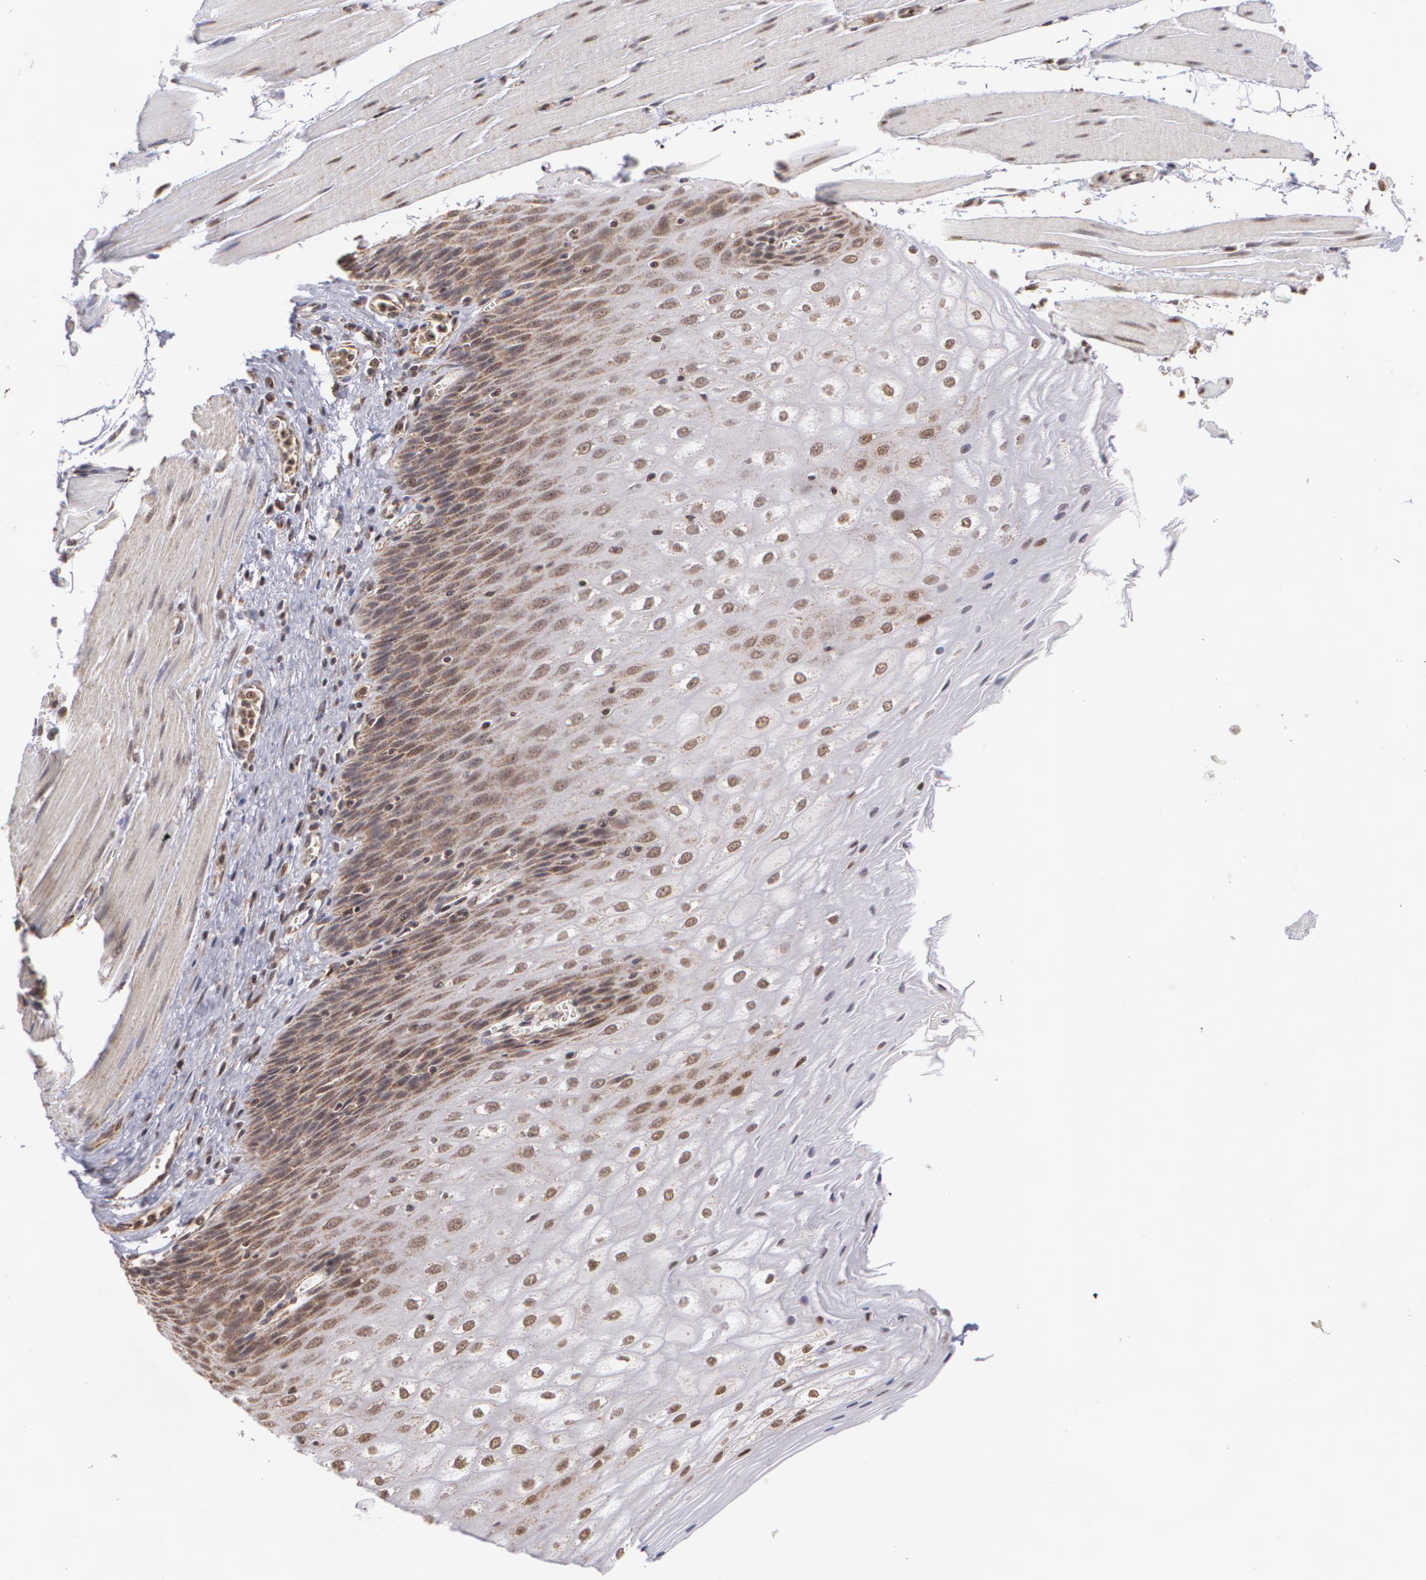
{"staining": {"intensity": "weak", "quantity": ">75%", "location": "nuclear"}, "tissue": "esophagus", "cell_type": "Squamous epithelial cells", "image_type": "normal", "snomed": [{"axis": "morphology", "description": "Normal tissue, NOS"}, {"axis": "topography", "description": "Esophagus"}], "caption": "Immunohistochemistry image of benign esophagus: human esophagus stained using immunohistochemistry (IHC) reveals low levels of weak protein expression localized specifically in the nuclear of squamous epithelial cells, appearing as a nuclear brown color.", "gene": "MXD1", "patient": {"sex": "female", "age": 61}}